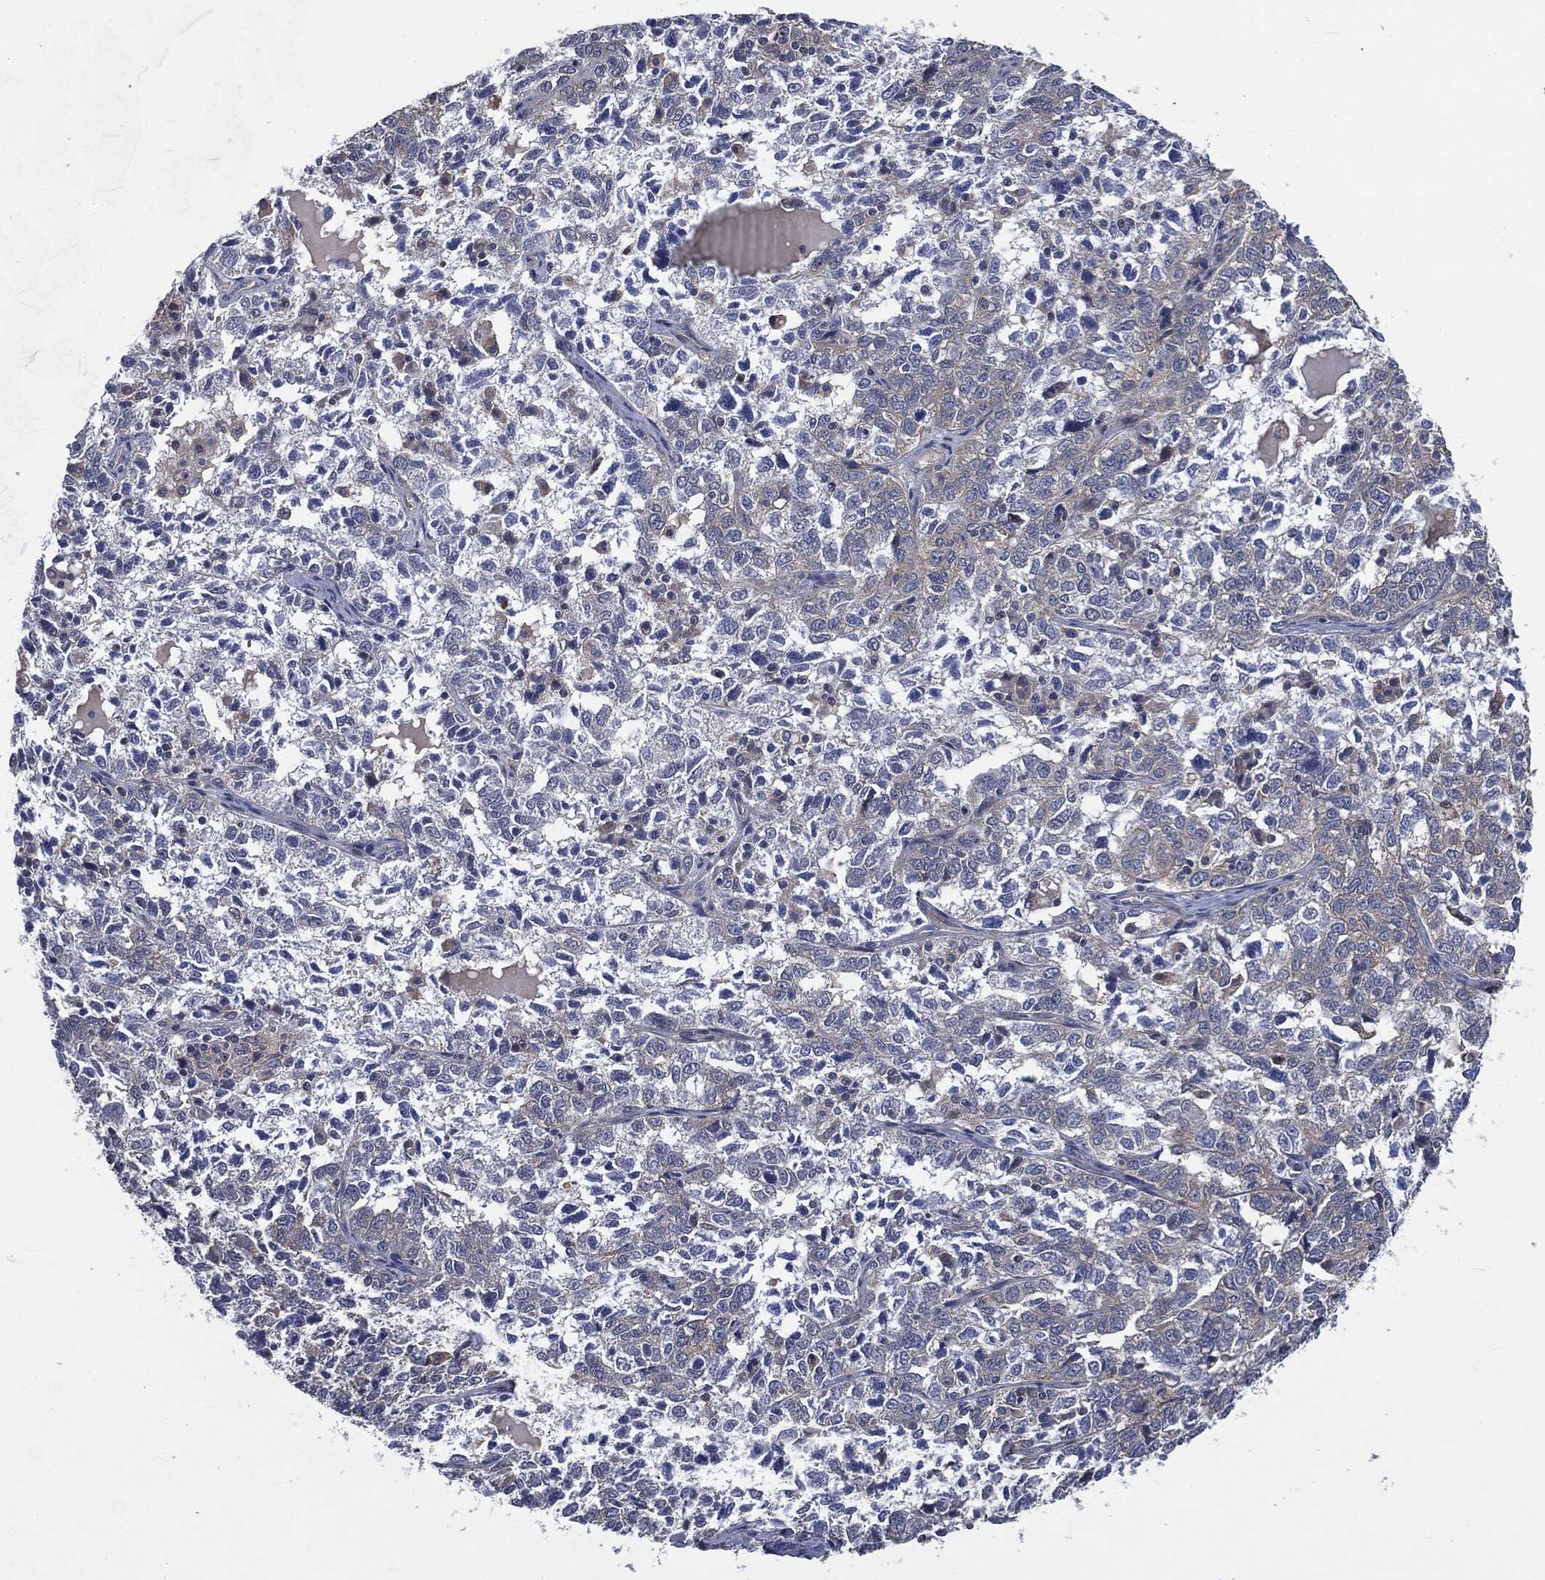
{"staining": {"intensity": "negative", "quantity": "none", "location": "none"}, "tissue": "ovarian cancer", "cell_type": "Tumor cells", "image_type": "cancer", "snomed": [{"axis": "morphology", "description": "Cystadenocarcinoma, serous, NOS"}, {"axis": "topography", "description": "Ovary"}], "caption": "The photomicrograph reveals no staining of tumor cells in serous cystadenocarcinoma (ovarian). The staining was performed using DAB (3,3'-diaminobenzidine) to visualize the protein expression in brown, while the nuclei were stained in blue with hematoxylin (Magnification: 20x).", "gene": "EPS15L1", "patient": {"sex": "female", "age": 71}}